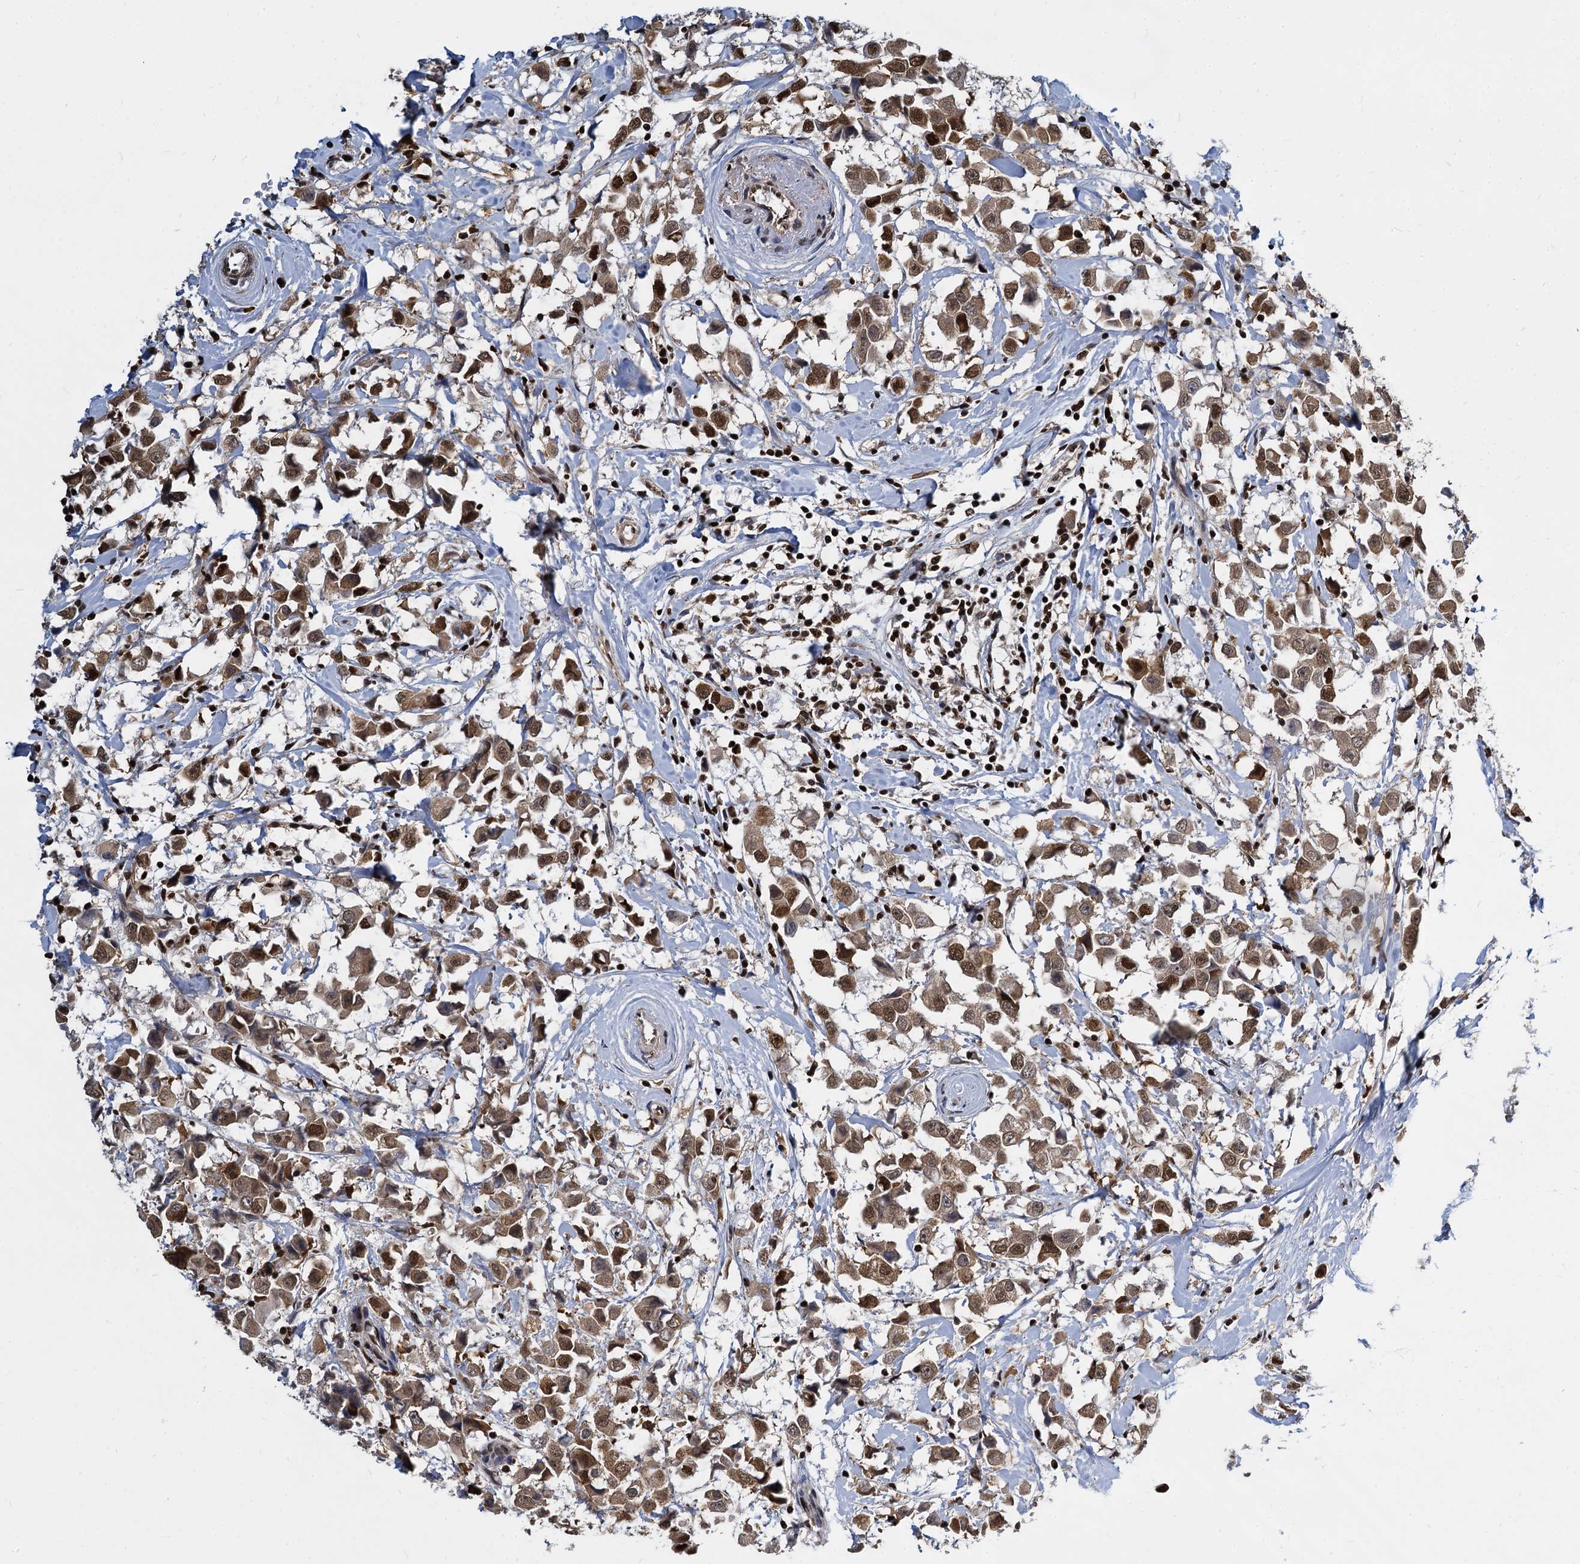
{"staining": {"intensity": "moderate", "quantity": ">75%", "location": "cytoplasmic/membranous,nuclear"}, "tissue": "breast cancer", "cell_type": "Tumor cells", "image_type": "cancer", "snomed": [{"axis": "morphology", "description": "Duct carcinoma"}, {"axis": "topography", "description": "Breast"}], "caption": "A brown stain labels moderate cytoplasmic/membranous and nuclear staining of a protein in breast invasive ductal carcinoma tumor cells.", "gene": "DCPS", "patient": {"sex": "female", "age": 61}}